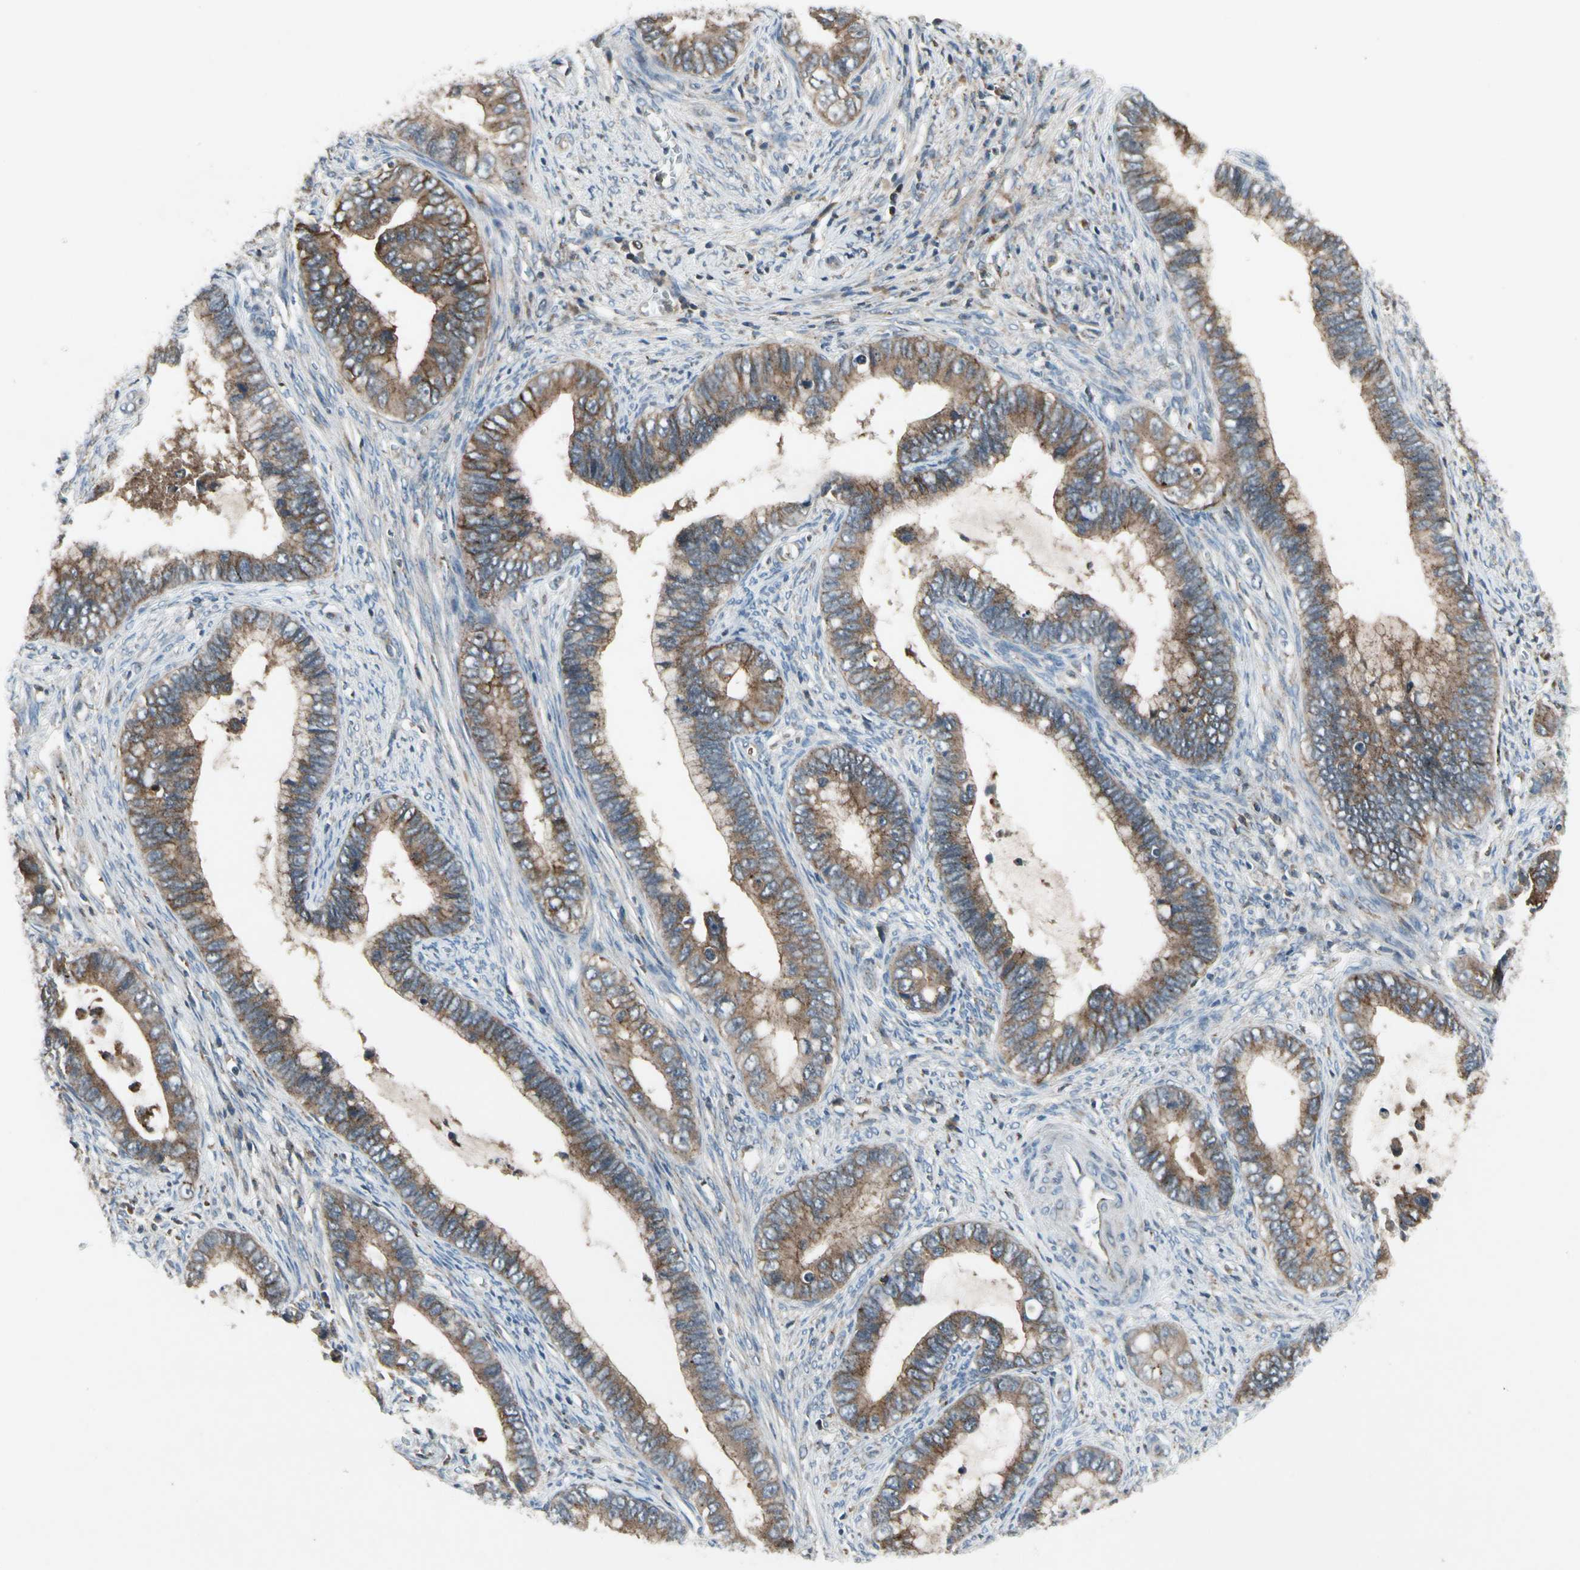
{"staining": {"intensity": "moderate", "quantity": ">75%", "location": "cytoplasmic/membranous"}, "tissue": "cervical cancer", "cell_type": "Tumor cells", "image_type": "cancer", "snomed": [{"axis": "morphology", "description": "Adenocarcinoma, NOS"}, {"axis": "topography", "description": "Cervix"}], "caption": "Moderate cytoplasmic/membranous expression for a protein is present in about >75% of tumor cells of cervical cancer (adenocarcinoma) using IHC.", "gene": "NMI", "patient": {"sex": "female", "age": 44}}